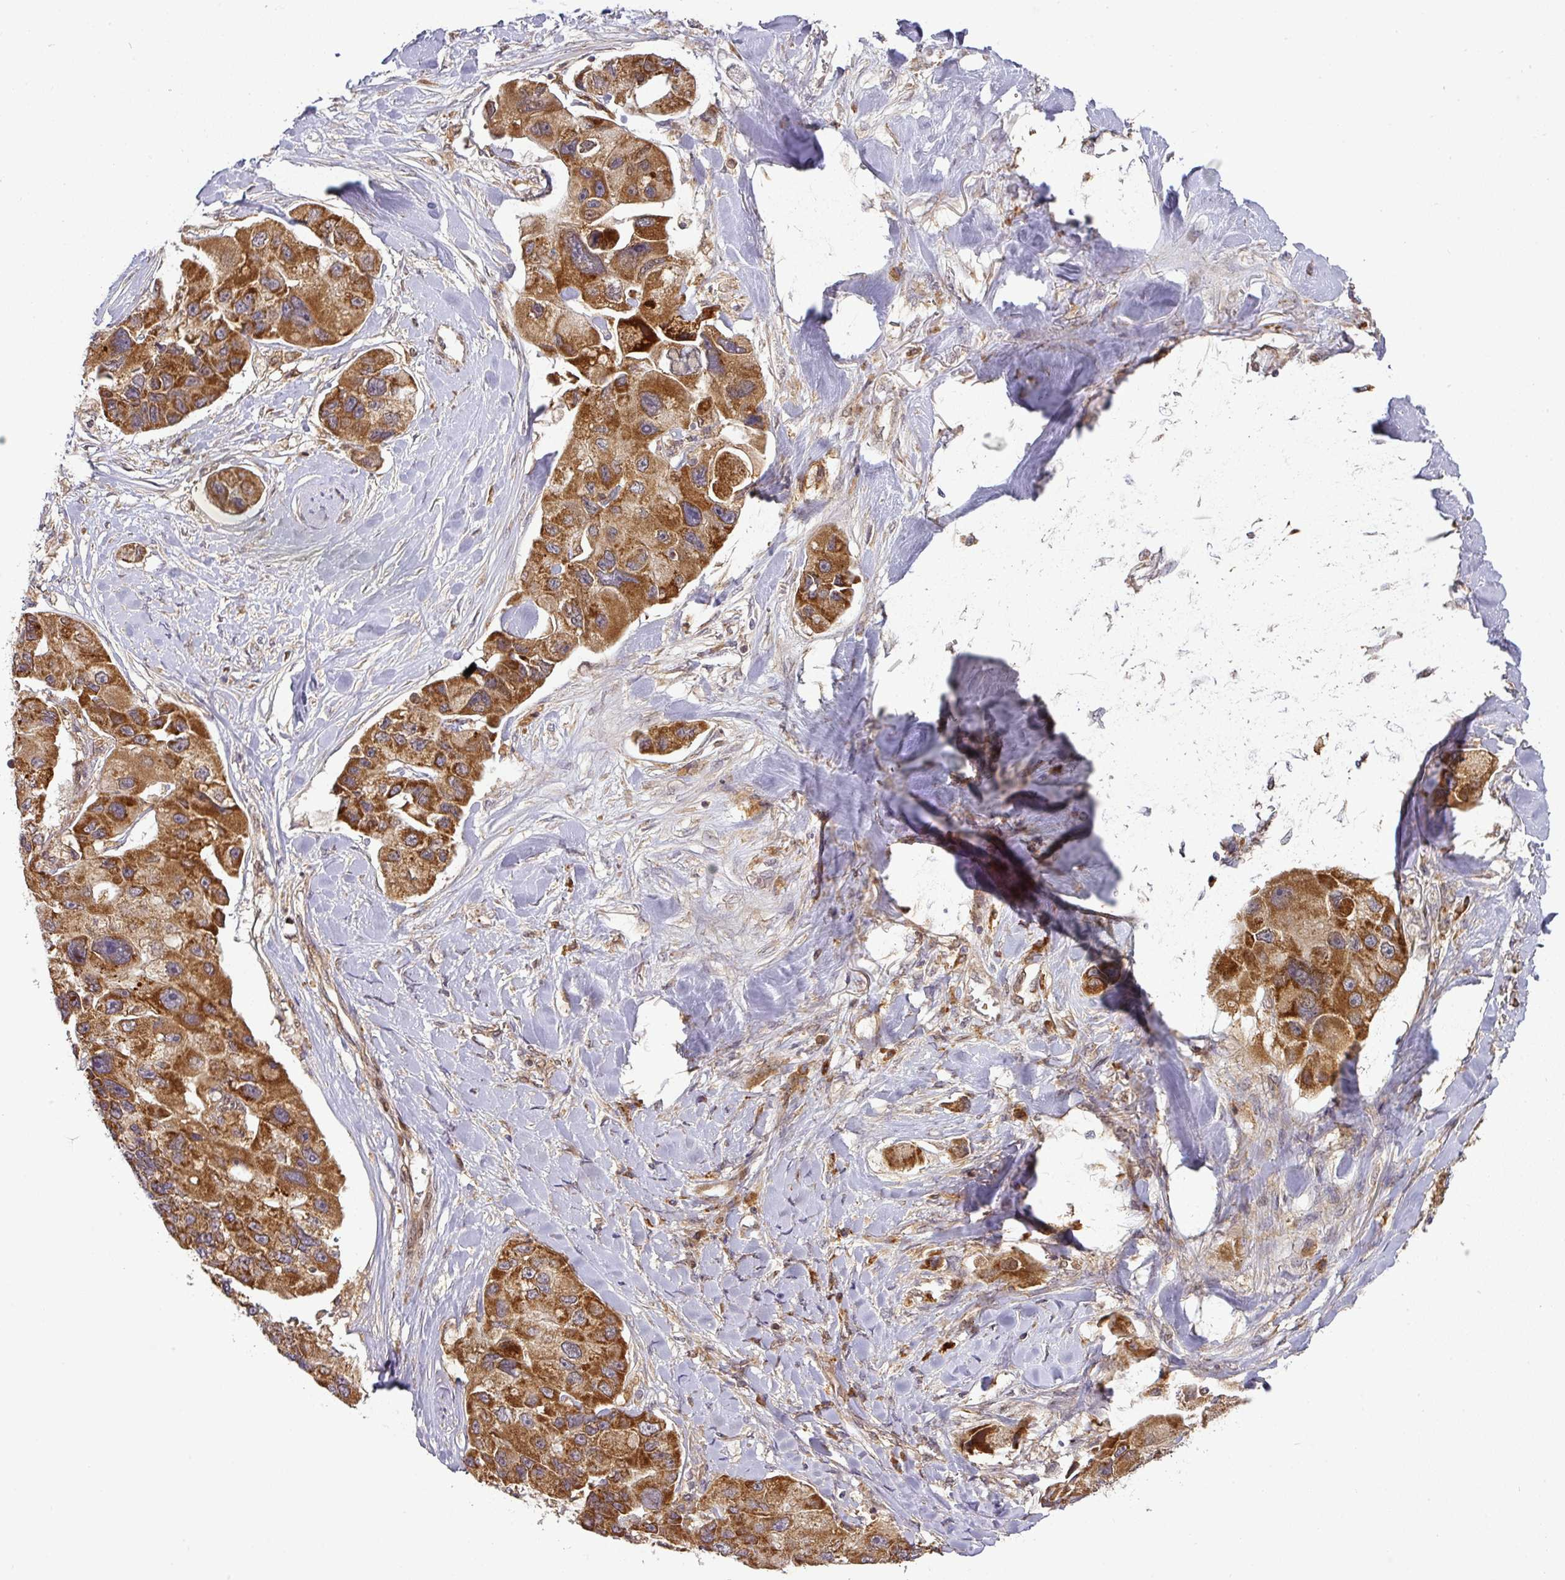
{"staining": {"intensity": "strong", "quantity": ">75%", "location": "cytoplasmic/membranous"}, "tissue": "lung cancer", "cell_type": "Tumor cells", "image_type": "cancer", "snomed": [{"axis": "morphology", "description": "Adenocarcinoma, NOS"}, {"axis": "topography", "description": "Lung"}], "caption": "Immunohistochemistry micrograph of neoplastic tissue: lung cancer stained using immunohistochemistry (IHC) reveals high levels of strong protein expression localized specifically in the cytoplasmic/membranous of tumor cells, appearing as a cytoplasmic/membranous brown color.", "gene": "MALSU1", "patient": {"sex": "female", "age": 54}}